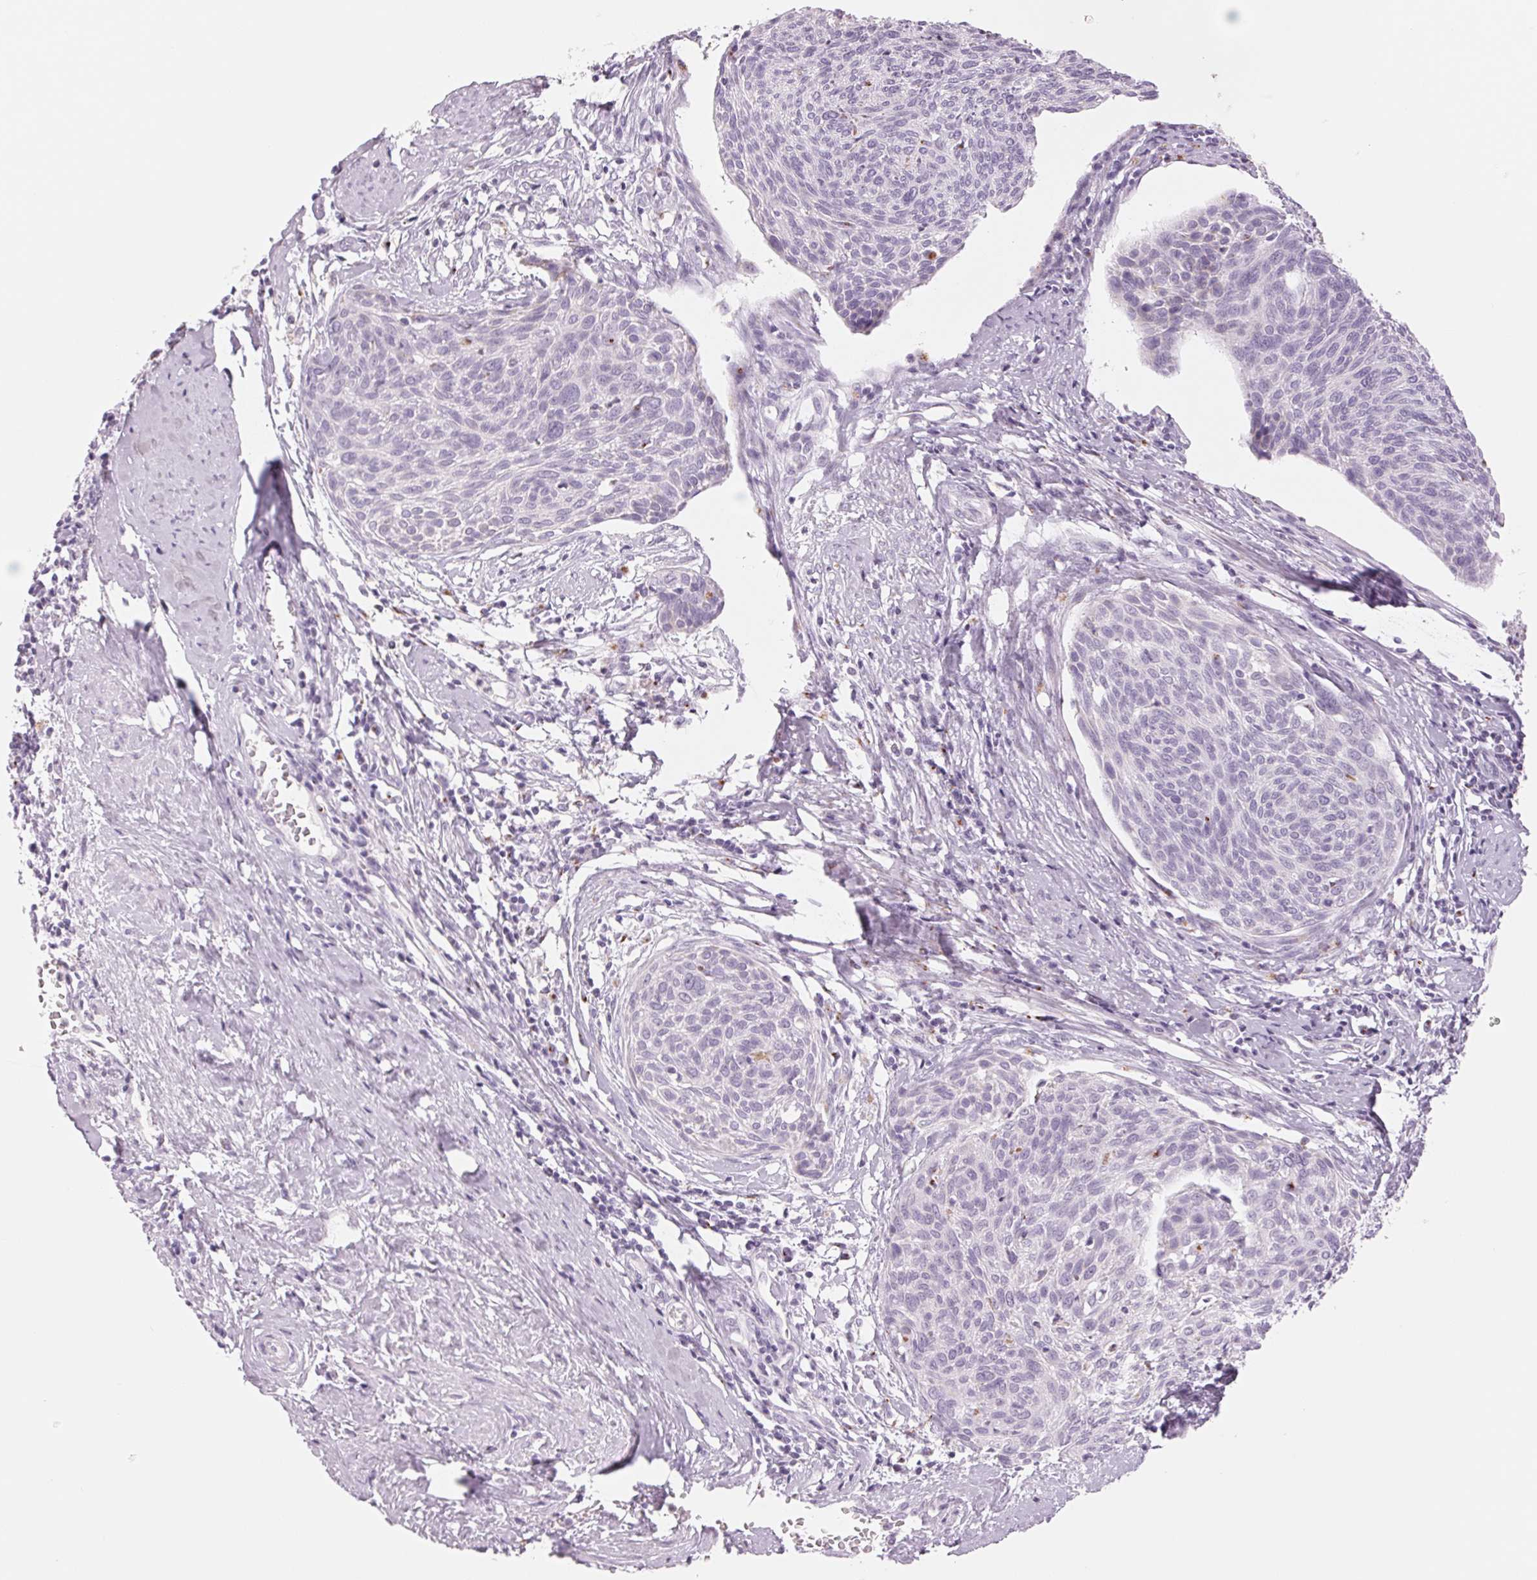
{"staining": {"intensity": "negative", "quantity": "none", "location": "none"}, "tissue": "cervical cancer", "cell_type": "Tumor cells", "image_type": "cancer", "snomed": [{"axis": "morphology", "description": "Squamous cell carcinoma, NOS"}, {"axis": "topography", "description": "Cervix"}], "caption": "DAB (3,3'-diaminobenzidine) immunohistochemical staining of human squamous cell carcinoma (cervical) reveals no significant expression in tumor cells.", "gene": "GALNT7", "patient": {"sex": "female", "age": 49}}